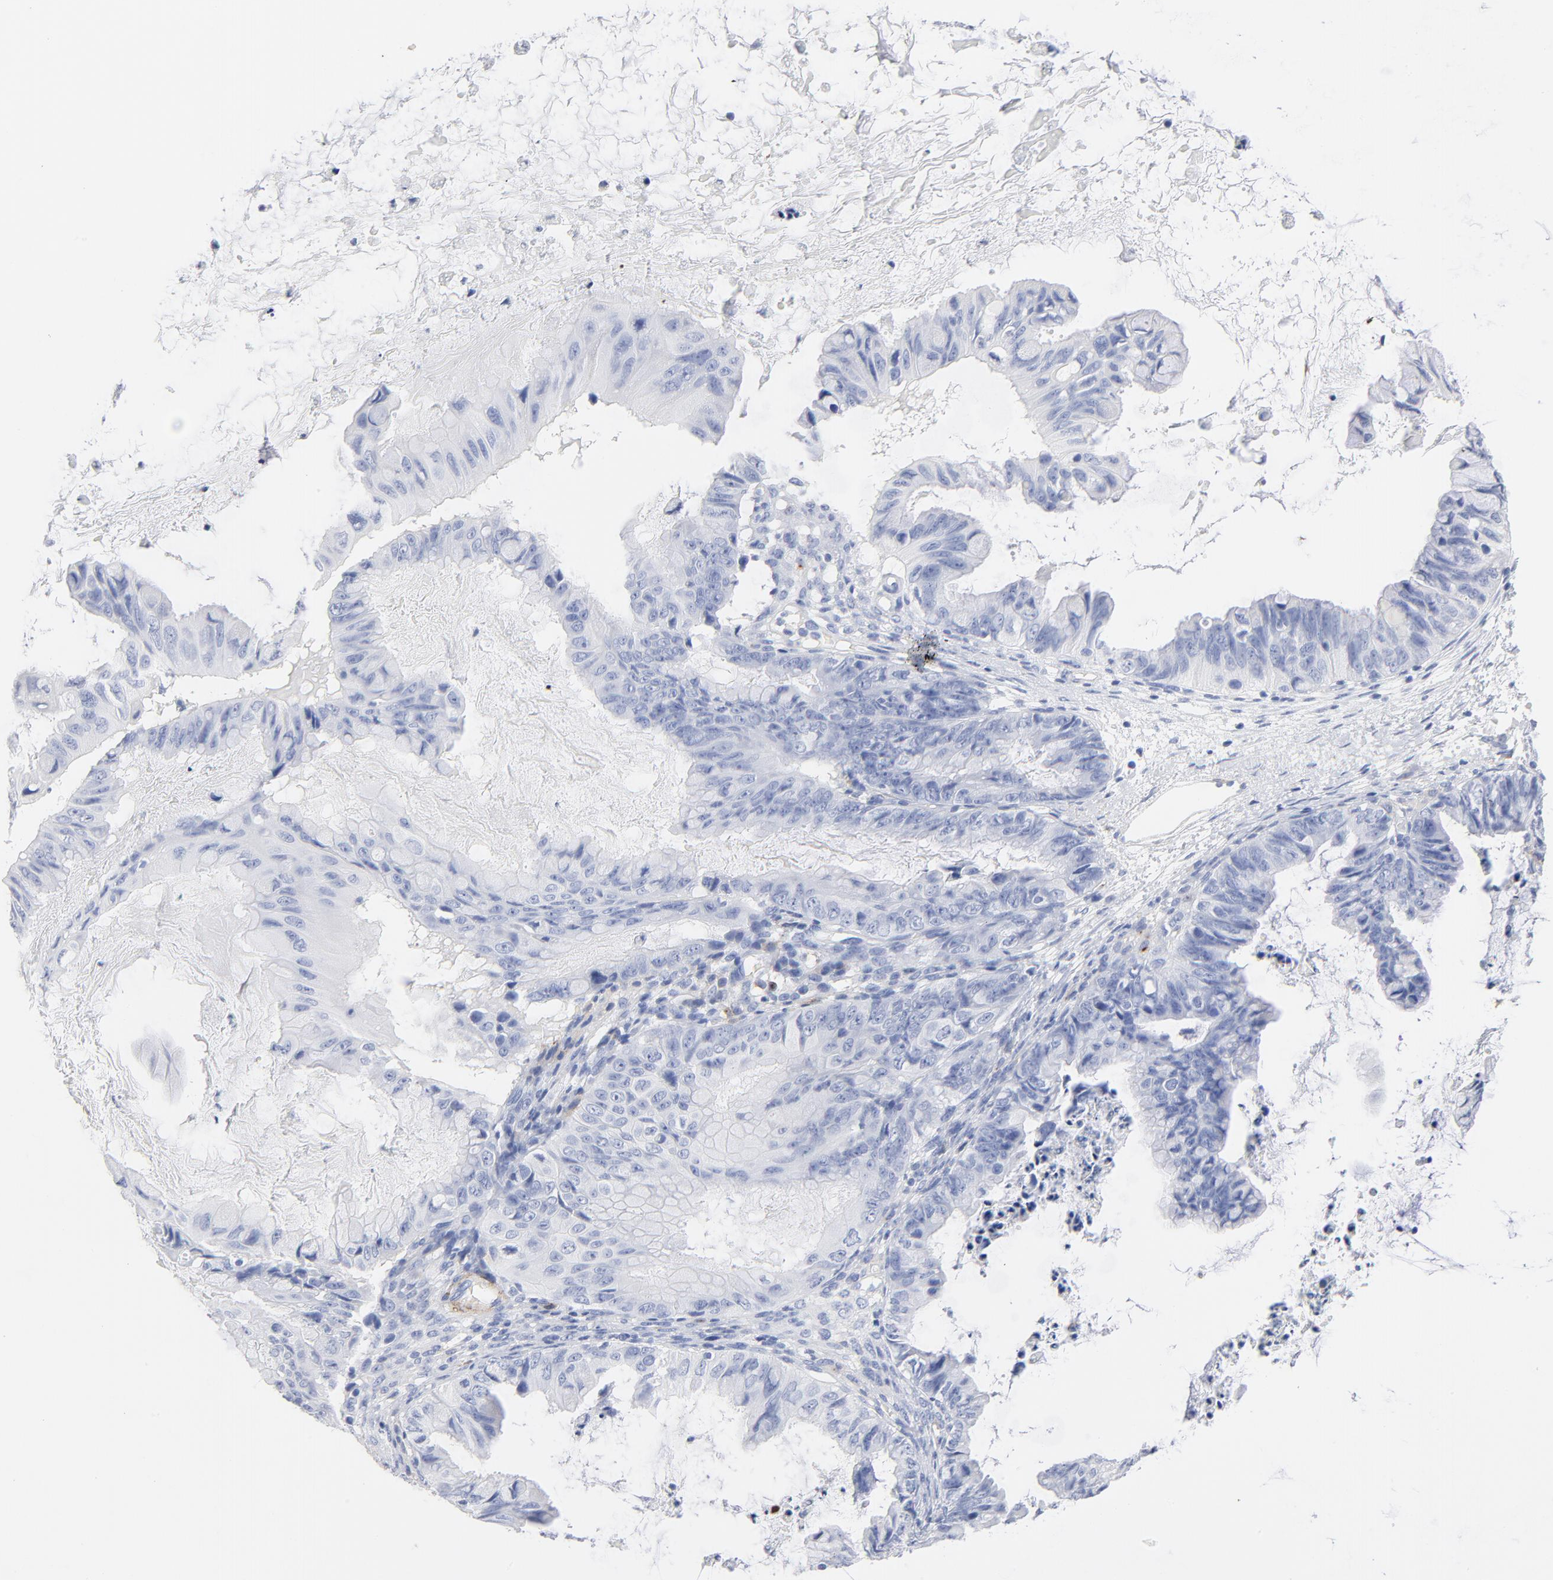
{"staining": {"intensity": "negative", "quantity": "none", "location": "none"}, "tissue": "ovarian cancer", "cell_type": "Tumor cells", "image_type": "cancer", "snomed": [{"axis": "morphology", "description": "Cystadenocarcinoma, mucinous, NOS"}, {"axis": "topography", "description": "Ovary"}], "caption": "Ovarian cancer was stained to show a protein in brown. There is no significant staining in tumor cells.", "gene": "AGTR1", "patient": {"sex": "female", "age": 36}}